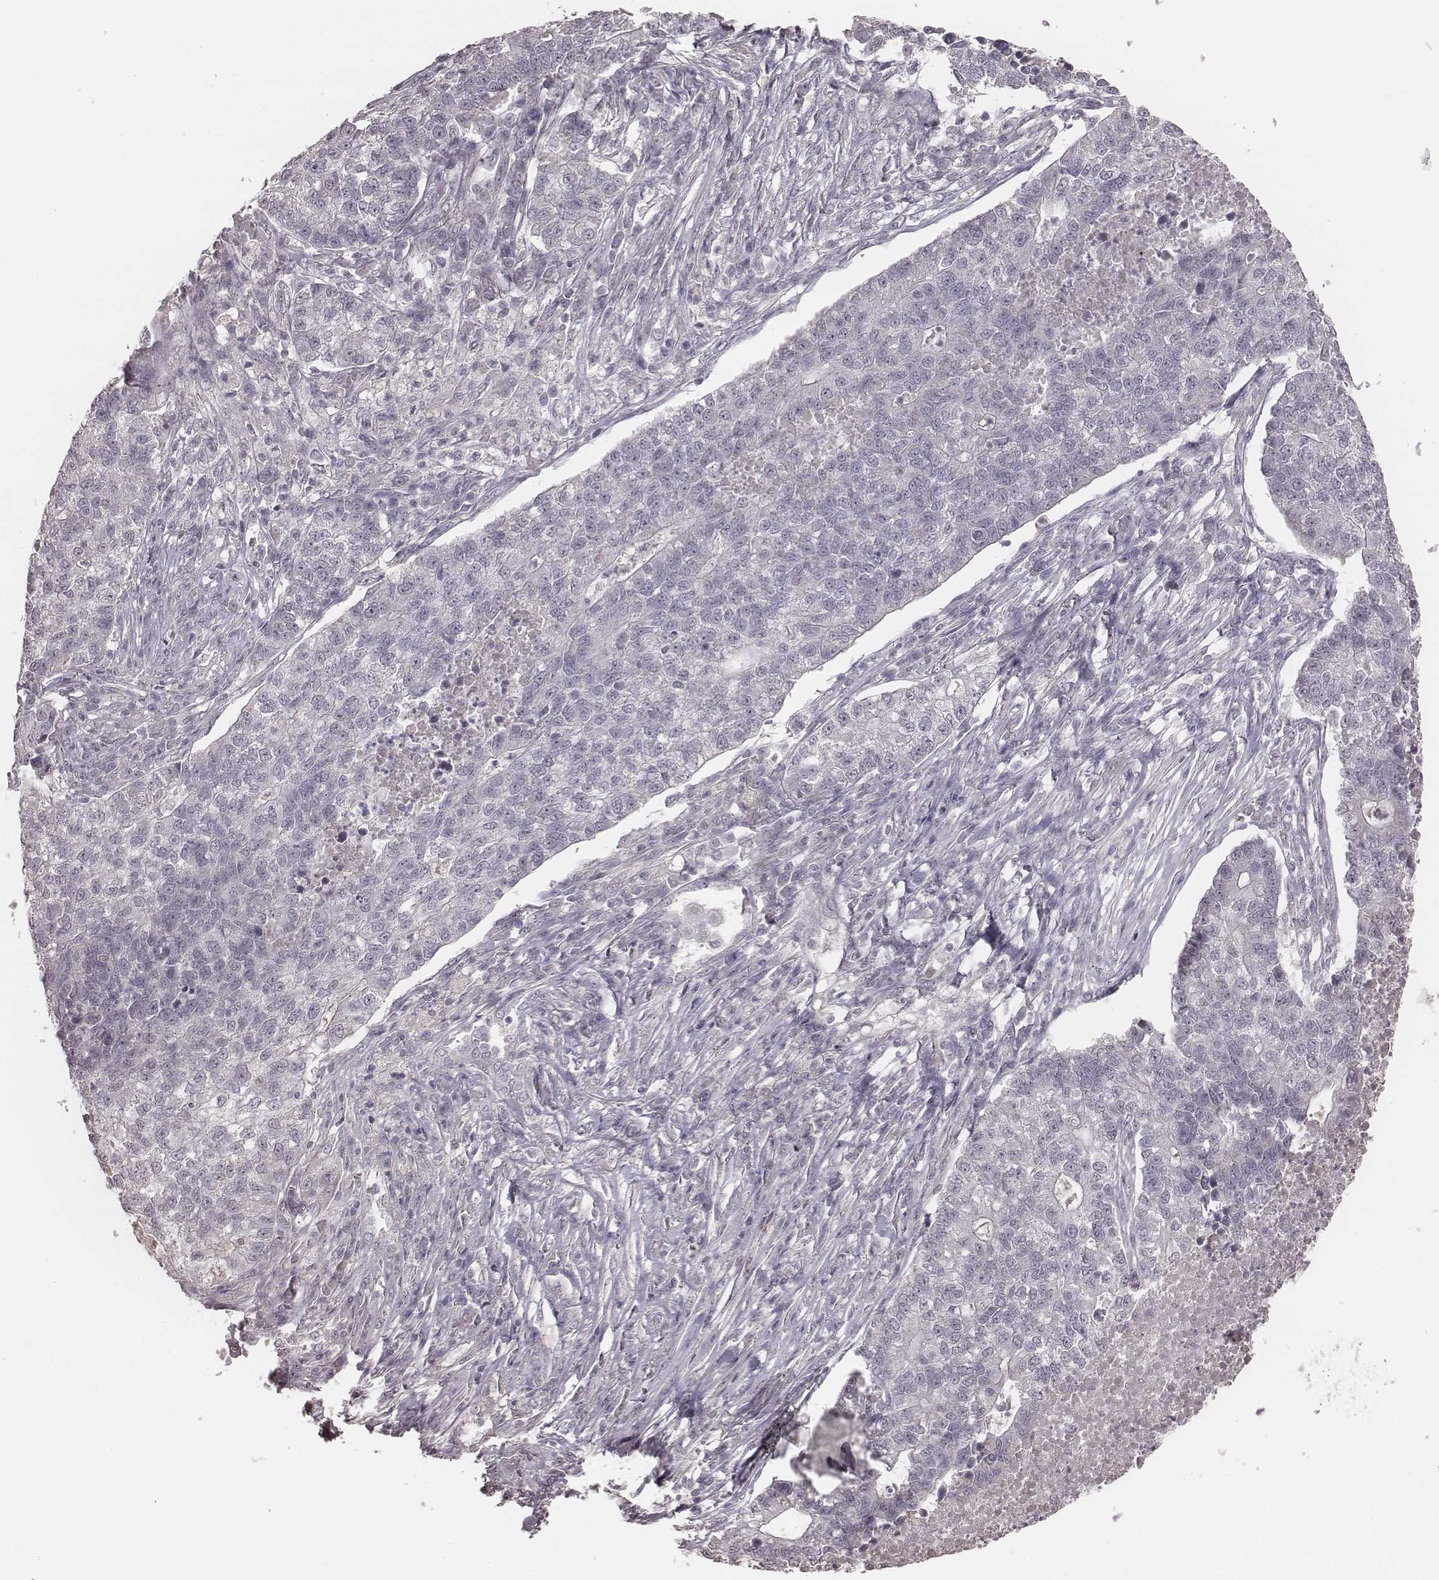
{"staining": {"intensity": "negative", "quantity": "none", "location": "none"}, "tissue": "lung cancer", "cell_type": "Tumor cells", "image_type": "cancer", "snomed": [{"axis": "morphology", "description": "Adenocarcinoma, NOS"}, {"axis": "topography", "description": "Lung"}], "caption": "There is no significant expression in tumor cells of lung cancer. (Brightfield microscopy of DAB immunohistochemistry (IHC) at high magnification).", "gene": "SLC7A4", "patient": {"sex": "male", "age": 57}}